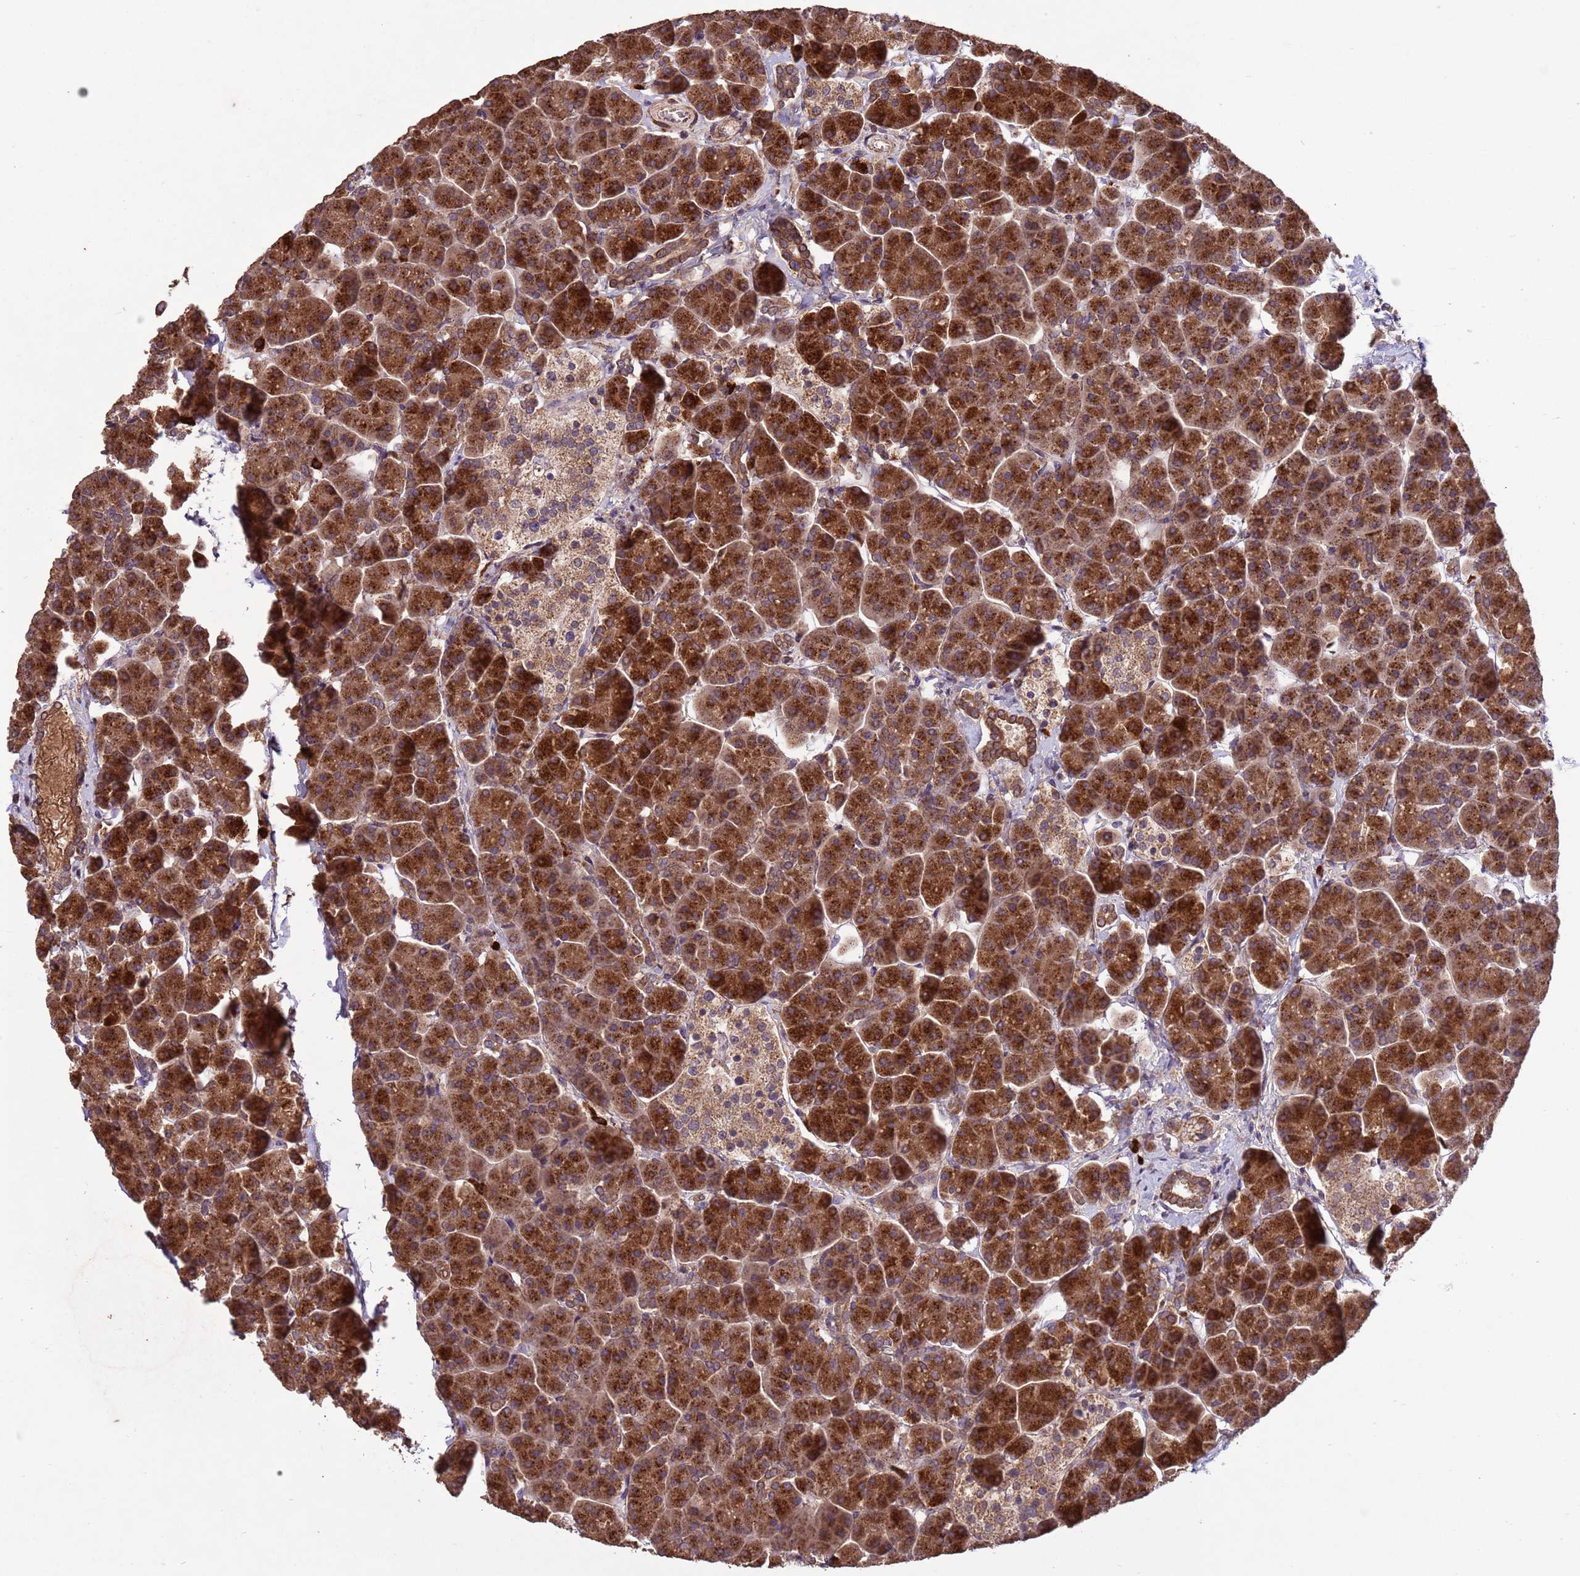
{"staining": {"intensity": "strong", "quantity": ">75%", "location": "cytoplasmic/membranous"}, "tissue": "pancreas", "cell_type": "Exocrine glandular cells", "image_type": "normal", "snomed": [{"axis": "morphology", "description": "Normal tissue, NOS"}, {"axis": "topography", "description": "Pancreas"}, {"axis": "topography", "description": "Peripheral nerve tissue"}], "caption": "This histopathology image reveals IHC staining of unremarkable human pancreas, with high strong cytoplasmic/membranous positivity in about >75% of exocrine glandular cells.", "gene": "FASTKD1", "patient": {"sex": "male", "age": 54}}